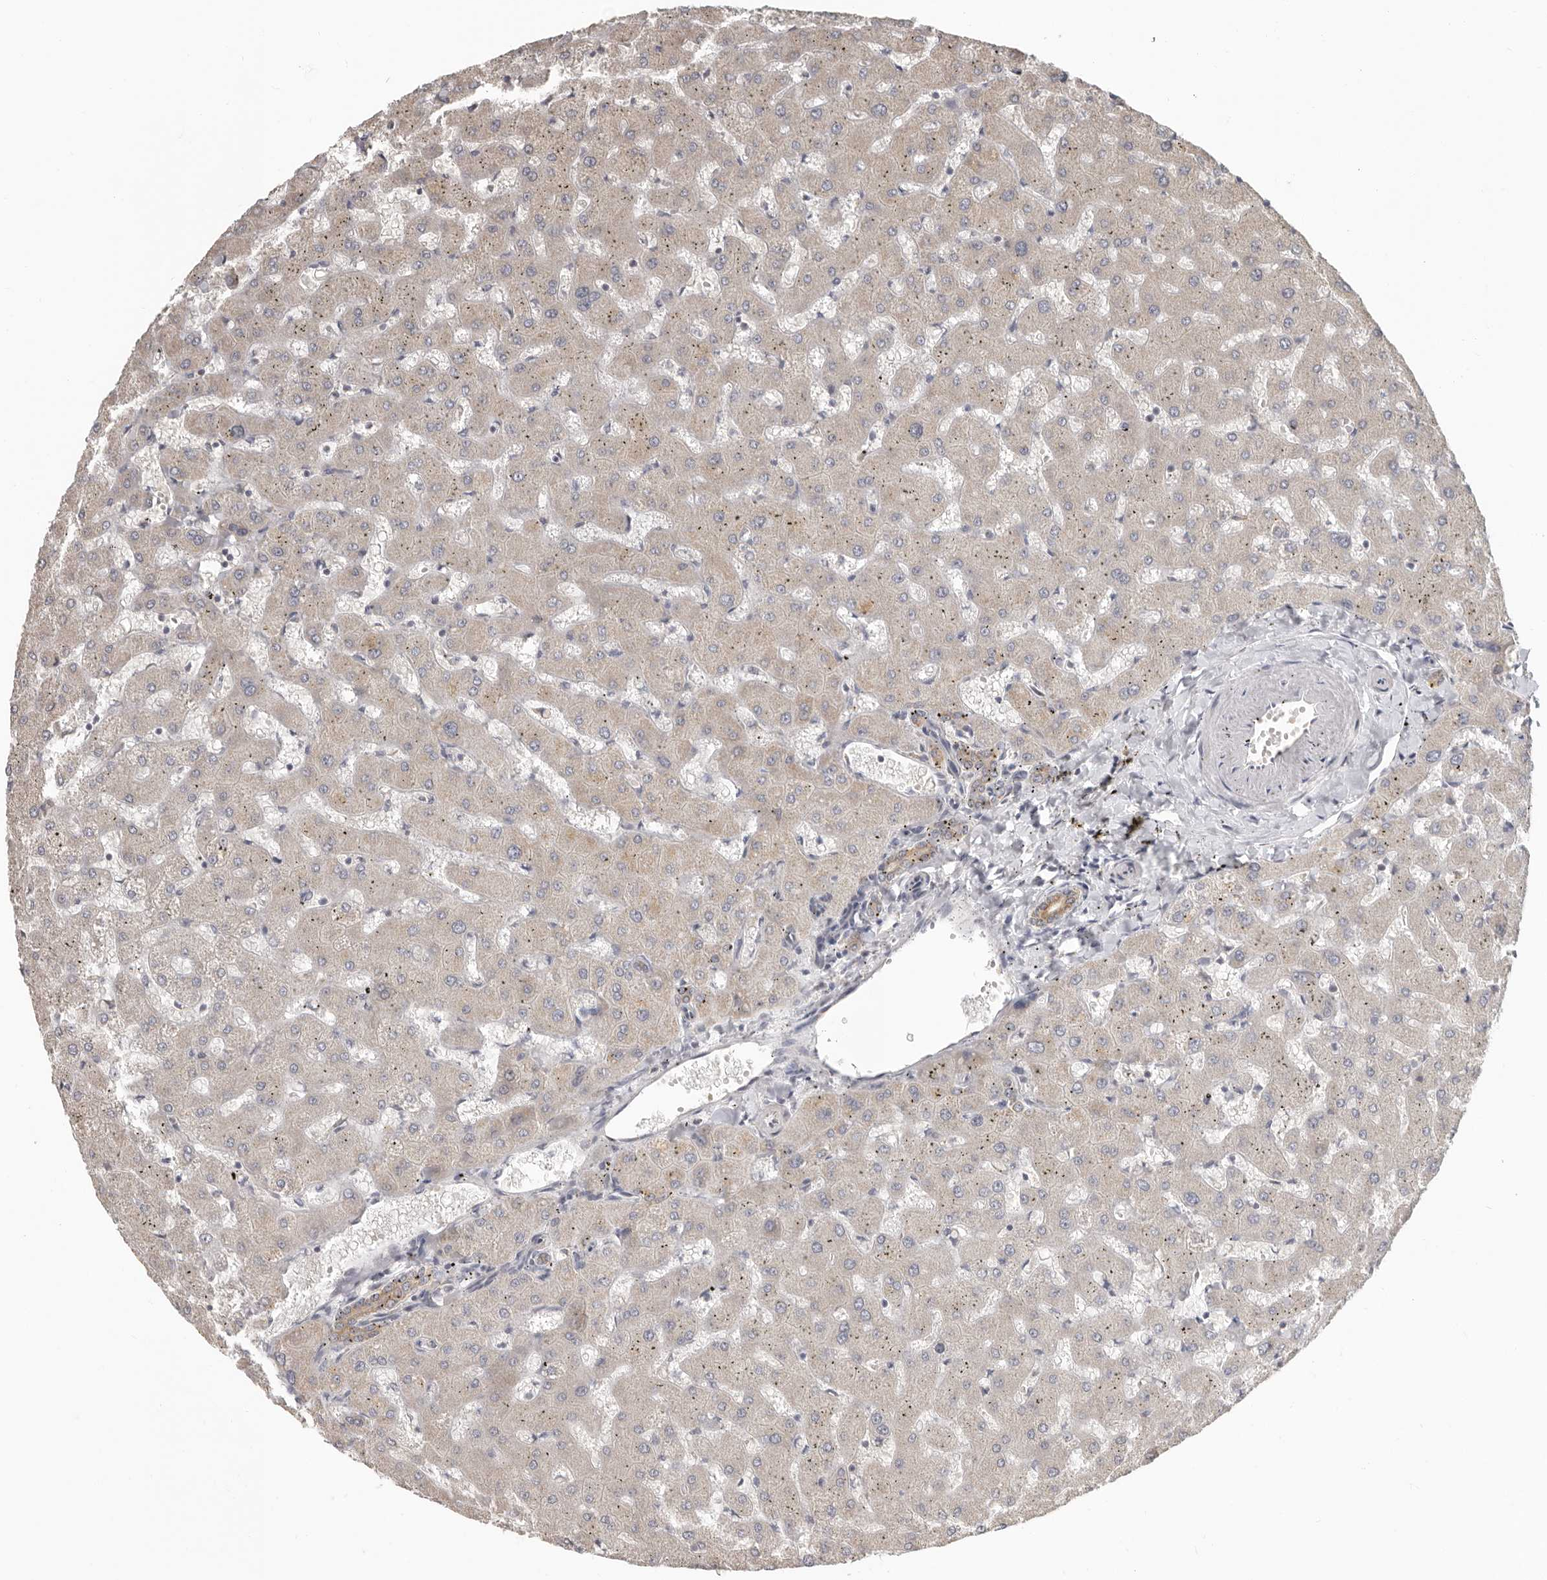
{"staining": {"intensity": "moderate", "quantity": ">75%", "location": "cytoplasmic/membranous"}, "tissue": "liver", "cell_type": "Cholangiocytes", "image_type": "normal", "snomed": [{"axis": "morphology", "description": "Normal tissue, NOS"}, {"axis": "topography", "description": "Liver"}], "caption": "Protein staining exhibits moderate cytoplasmic/membranous positivity in approximately >75% of cholangiocytes in unremarkable liver. The staining was performed using DAB, with brown indicating positive protein expression. Nuclei are stained blue with hematoxylin.", "gene": "UNK", "patient": {"sex": "female", "age": 63}}